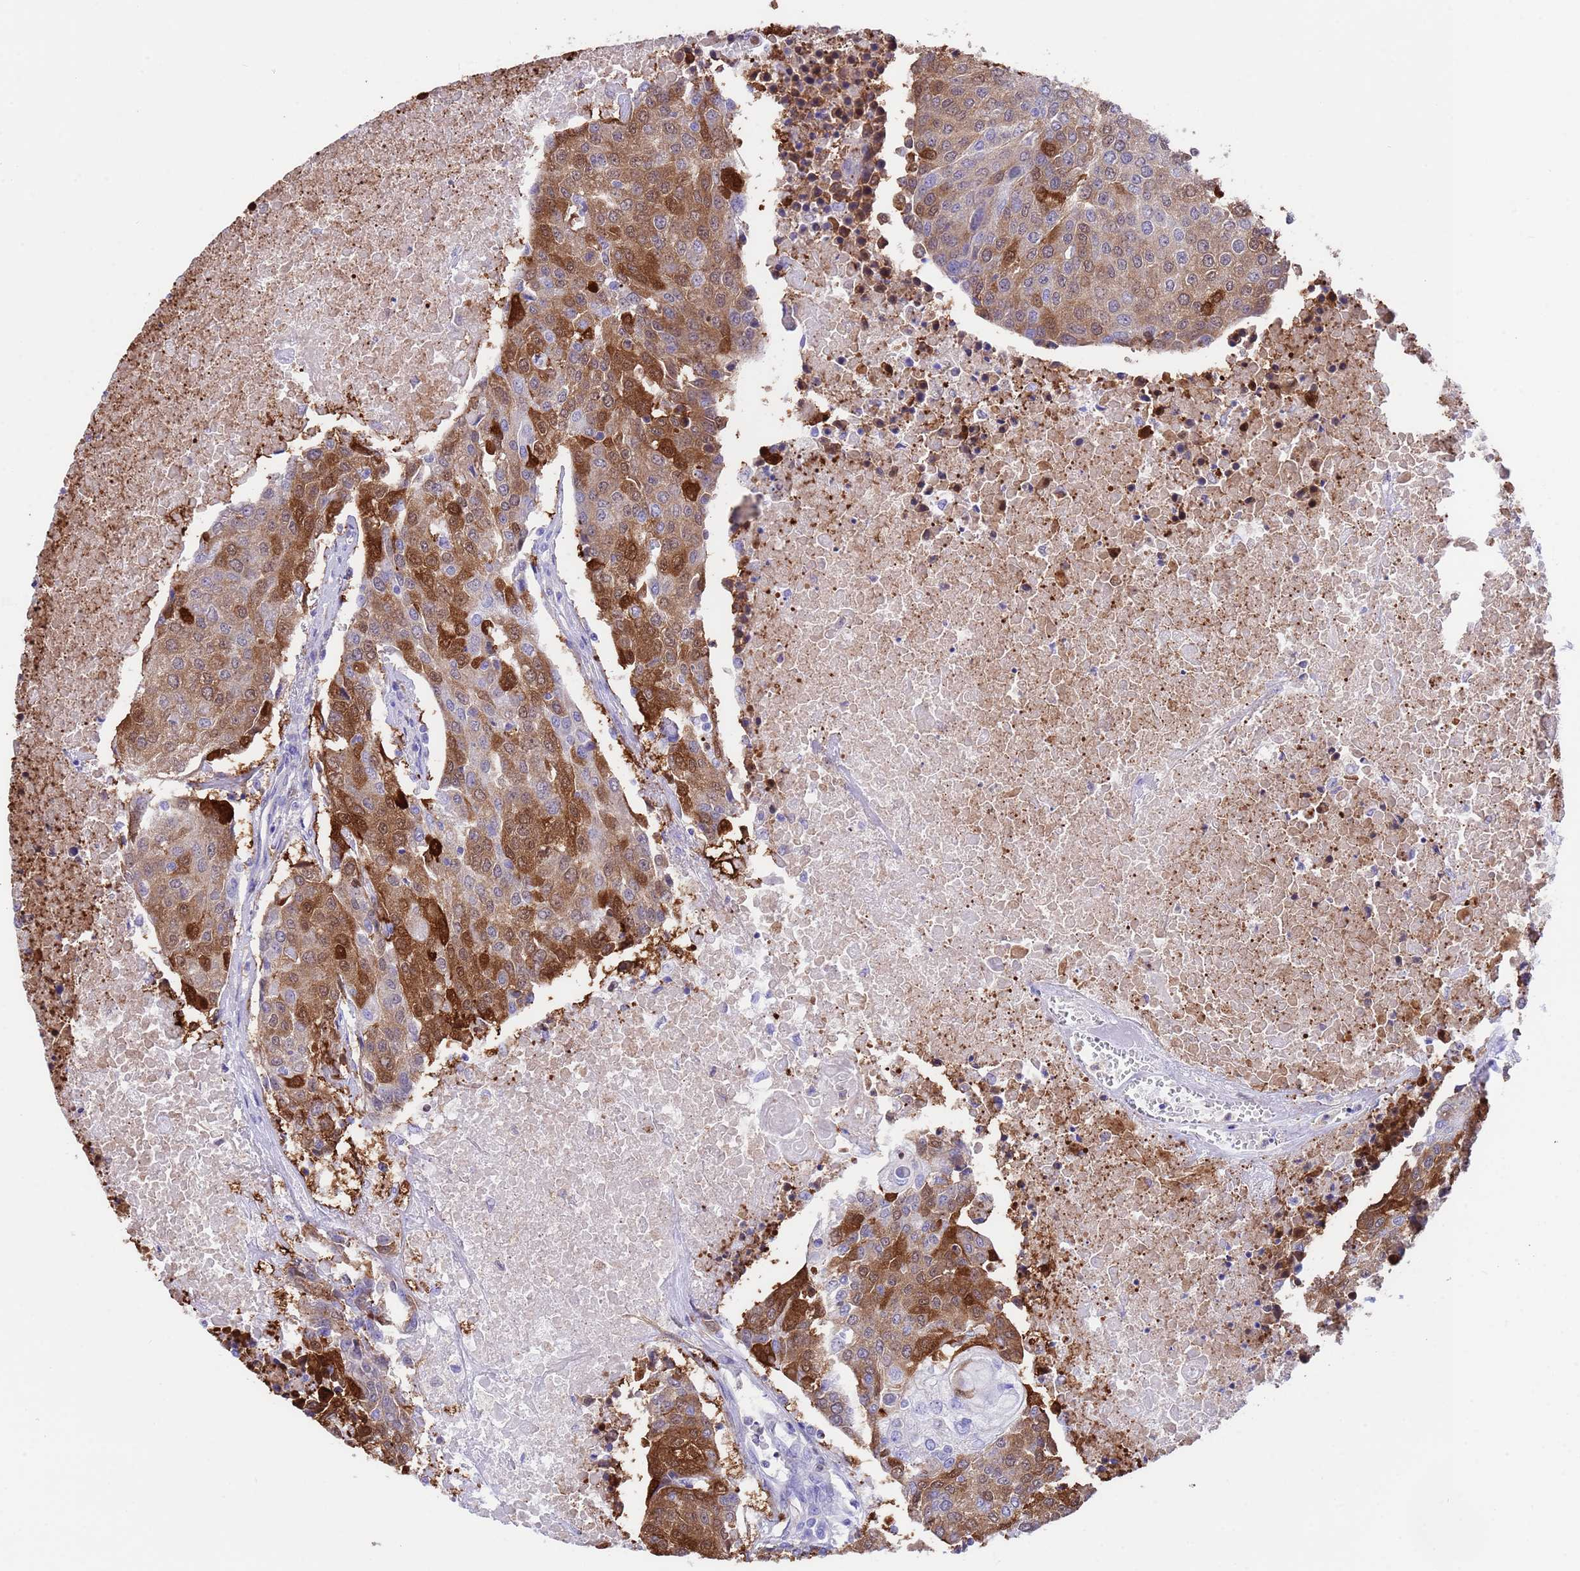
{"staining": {"intensity": "strong", "quantity": "25%-75%", "location": "cytoplasmic/membranous,nuclear"}, "tissue": "urothelial cancer", "cell_type": "Tumor cells", "image_type": "cancer", "snomed": [{"axis": "morphology", "description": "Urothelial carcinoma, High grade"}, {"axis": "topography", "description": "Urinary bladder"}], "caption": "High-grade urothelial carcinoma tissue demonstrates strong cytoplasmic/membranous and nuclear staining in about 25%-75% of tumor cells (brown staining indicates protein expression, while blue staining denotes nuclei).", "gene": "C6orf47", "patient": {"sex": "female", "age": 85}}